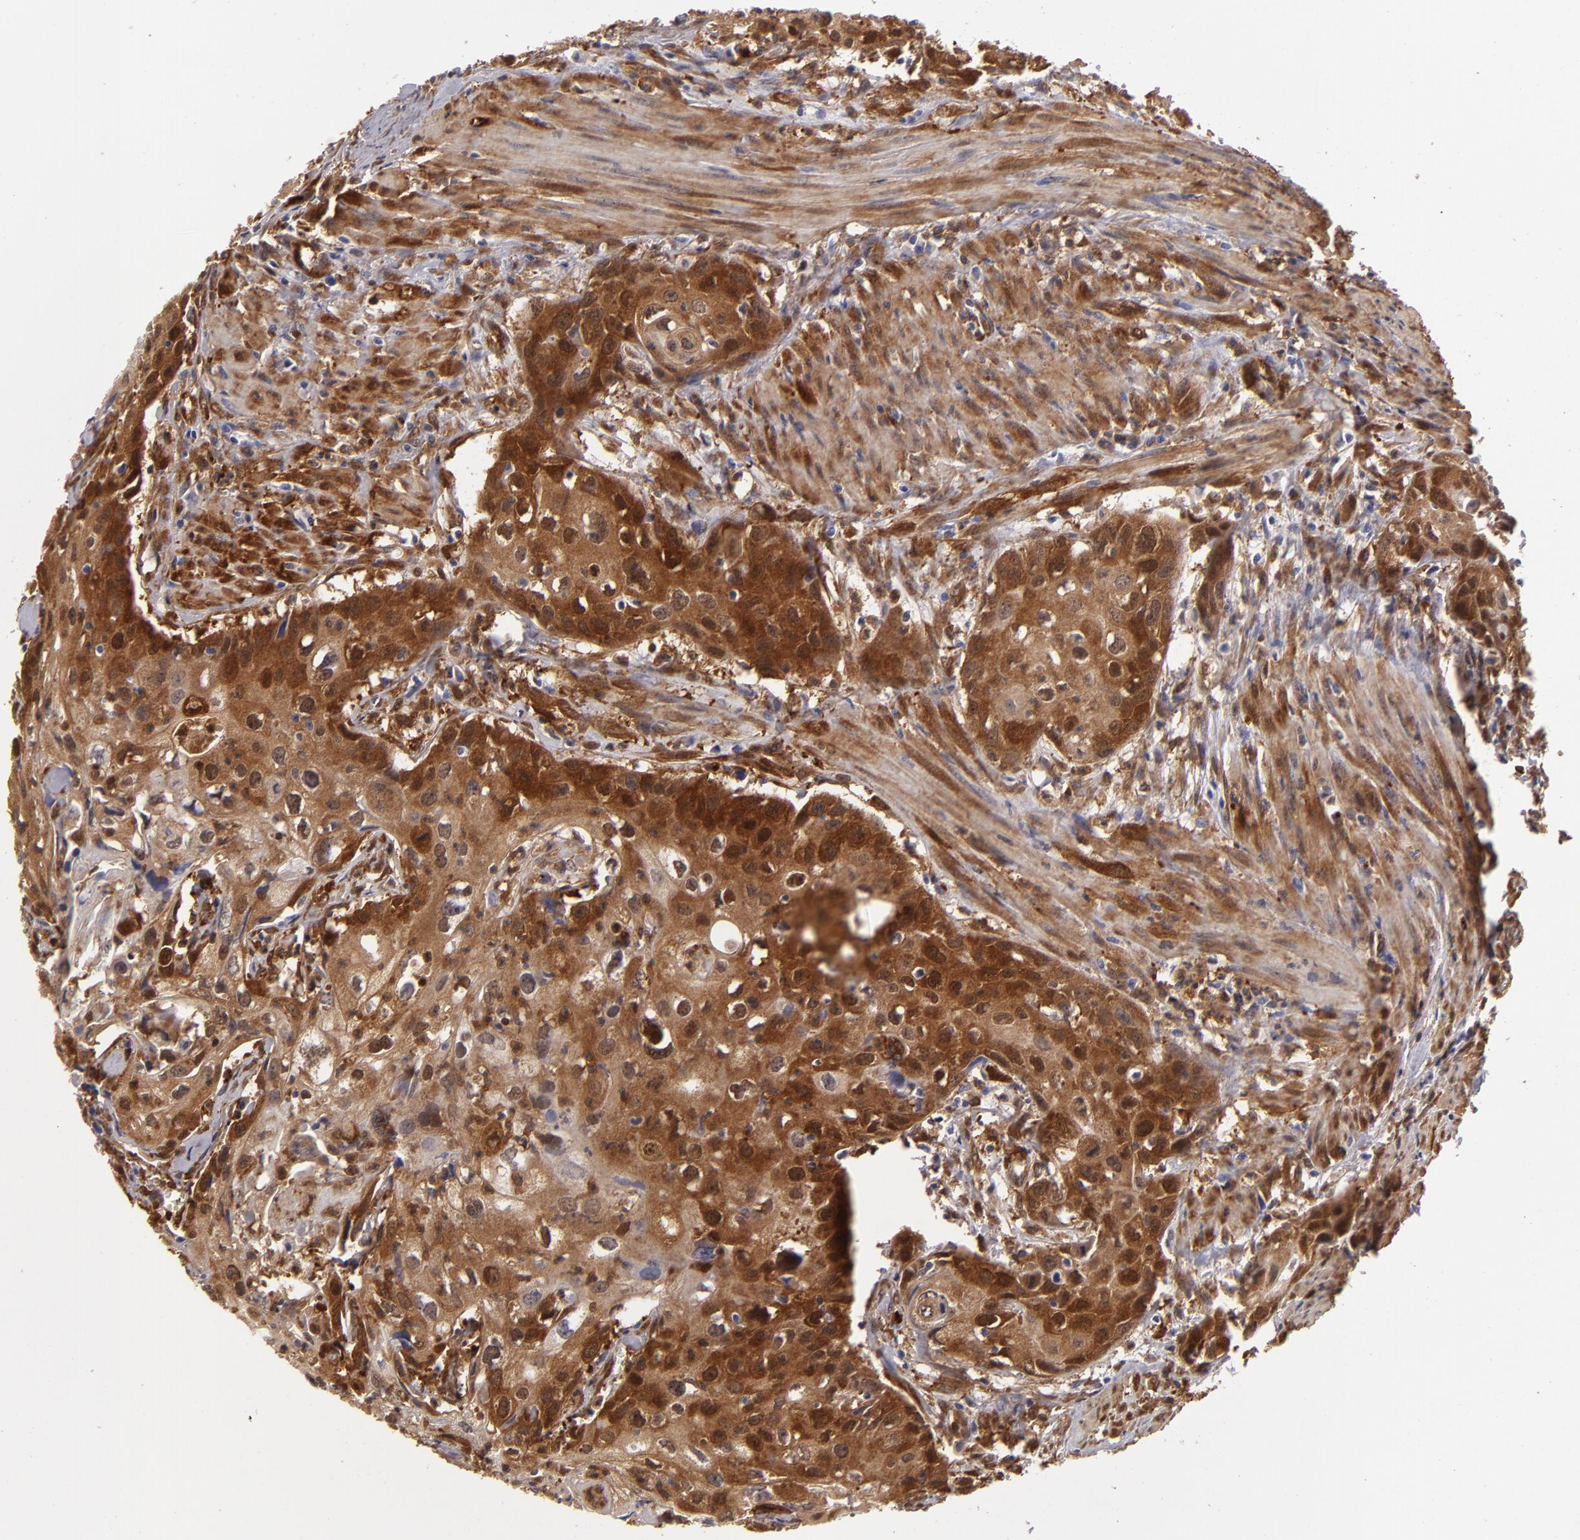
{"staining": {"intensity": "strong", "quantity": ">75%", "location": "cytoplasmic/membranous,nuclear"}, "tissue": "urothelial cancer", "cell_type": "Tumor cells", "image_type": "cancer", "snomed": [{"axis": "morphology", "description": "Urothelial carcinoma, High grade"}, {"axis": "topography", "description": "Urinary bladder"}], "caption": "A brown stain shows strong cytoplasmic/membranous and nuclear staining of a protein in human urothelial carcinoma (high-grade) tumor cells.", "gene": "VCL", "patient": {"sex": "male", "age": 54}}